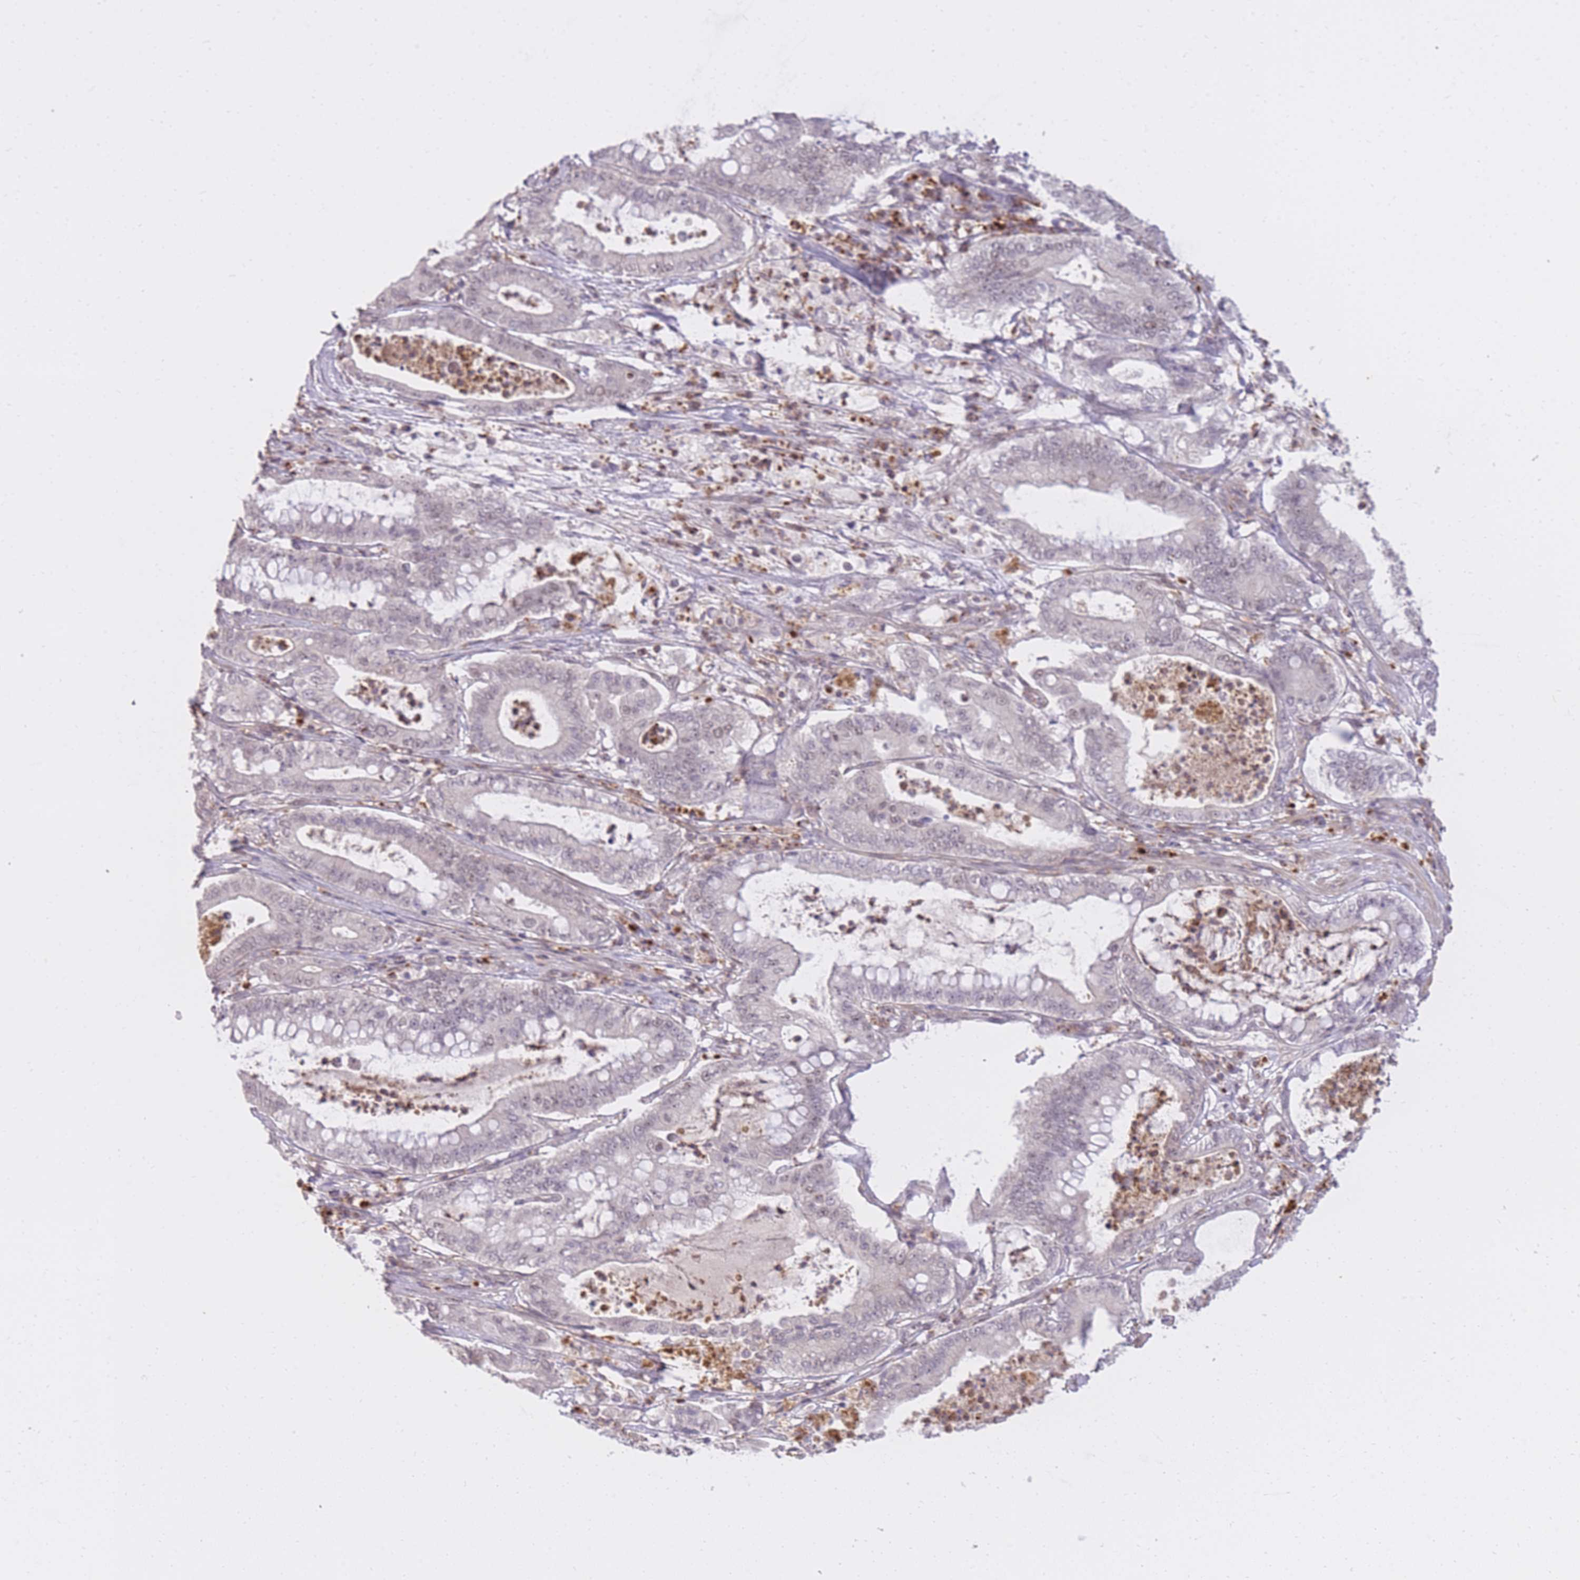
{"staining": {"intensity": "weak", "quantity": "25%-75%", "location": "nuclear"}, "tissue": "pancreatic cancer", "cell_type": "Tumor cells", "image_type": "cancer", "snomed": [{"axis": "morphology", "description": "Adenocarcinoma, NOS"}, {"axis": "topography", "description": "Pancreas"}], "caption": "Protein expression analysis of human pancreatic cancer reveals weak nuclear staining in approximately 25%-75% of tumor cells.", "gene": "TIGD1", "patient": {"sex": "male", "age": 71}}